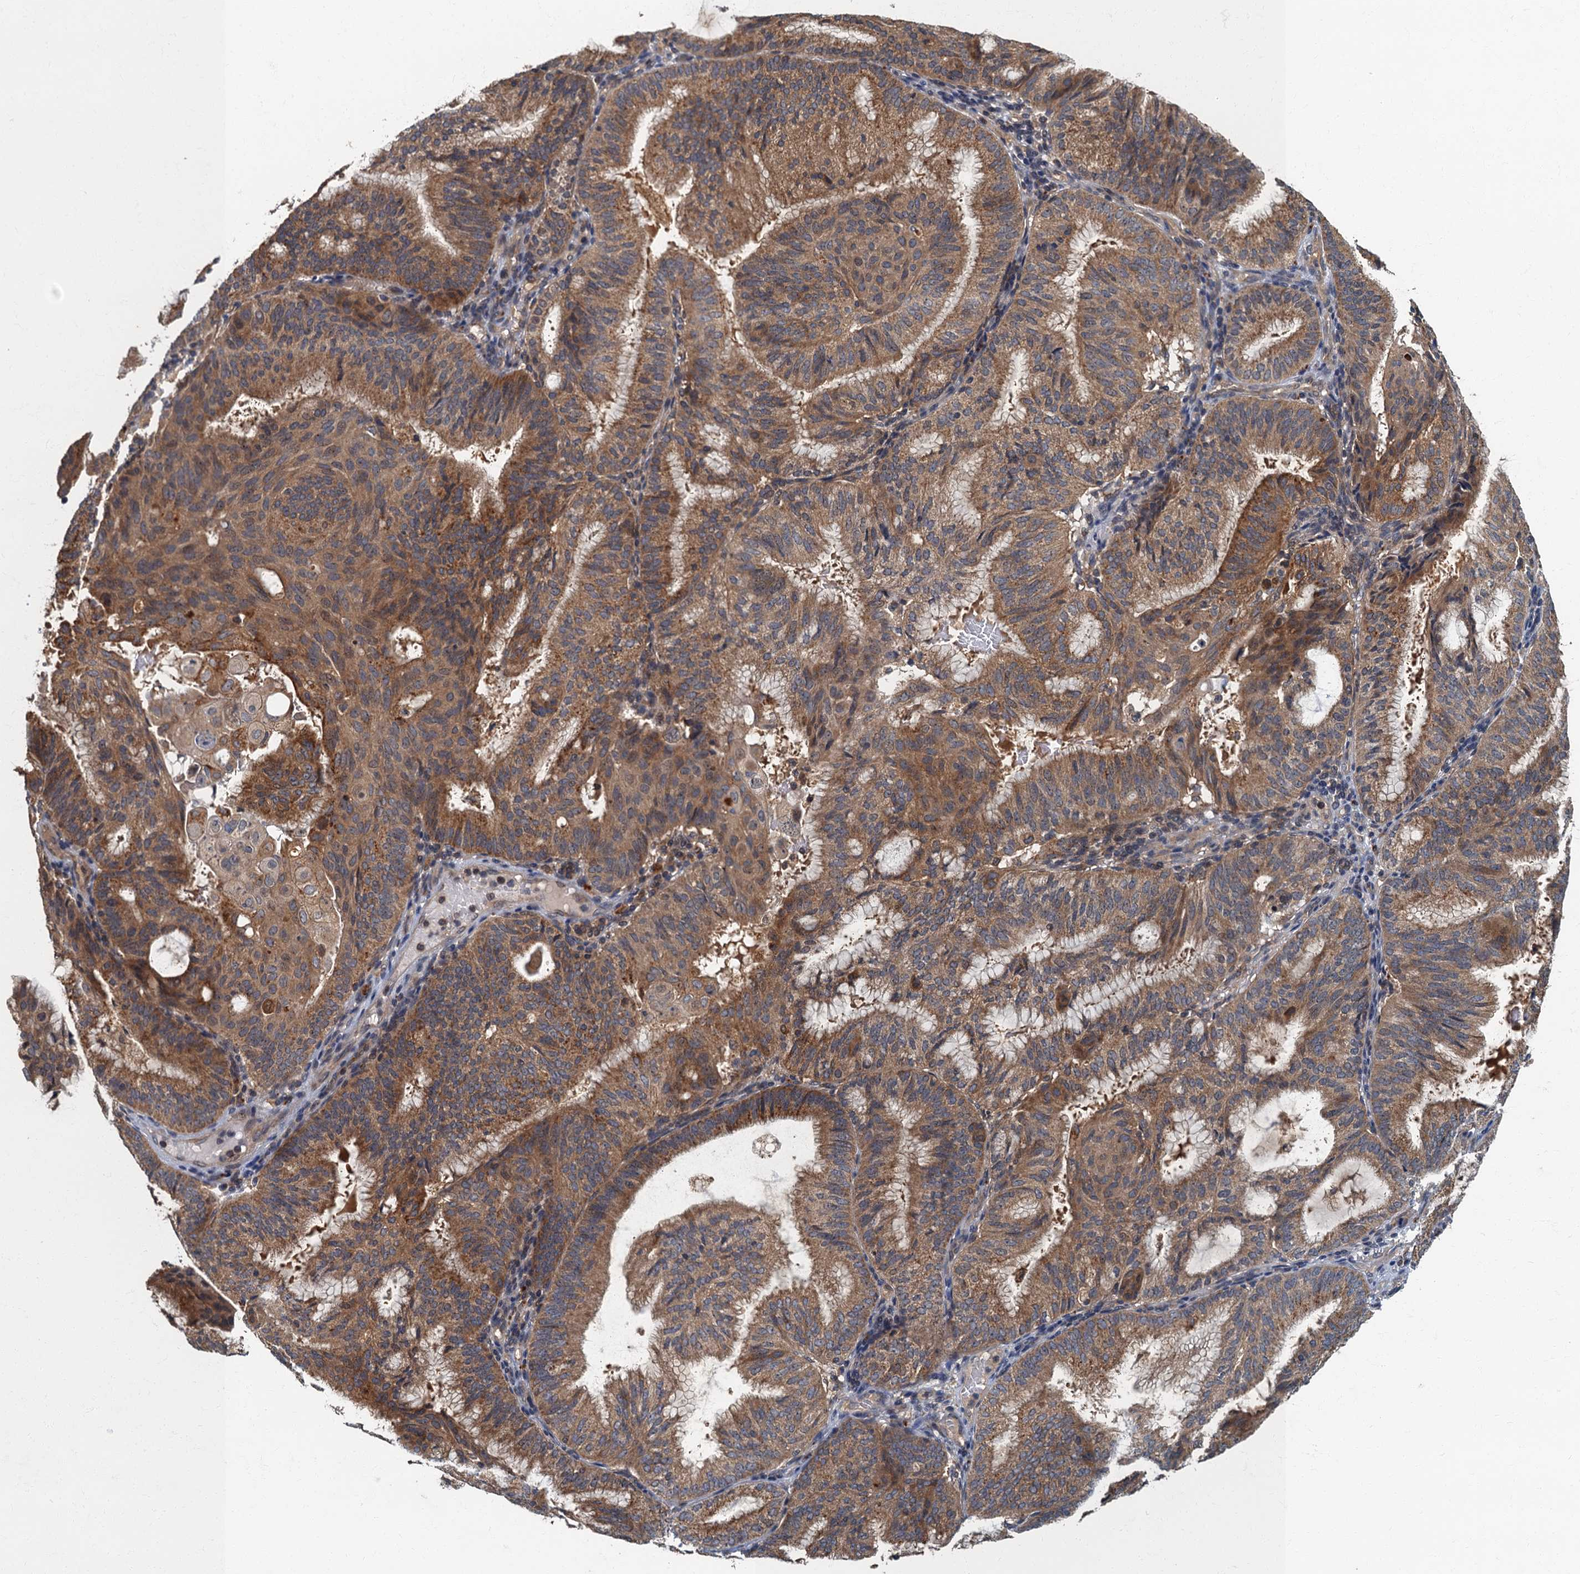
{"staining": {"intensity": "moderate", "quantity": ">75%", "location": "cytoplasmic/membranous"}, "tissue": "endometrial cancer", "cell_type": "Tumor cells", "image_type": "cancer", "snomed": [{"axis": "morphology", "description": "Adenocarcinoma, NOS"}, {"axis": "topography", "description": "Endometrium"}], "caption": "Endometrial cancer stained with DAB IHC reveals medium levels of moderate cytoplasmic/membranous positivity in approximately >75% of tumor cells. (DAB (3,3'-diaminobenzidine) = brown stain, brightfield microscopy at high magnification).", "gene": "WDCP", "patient": {"sex": "female", "age": 49}}